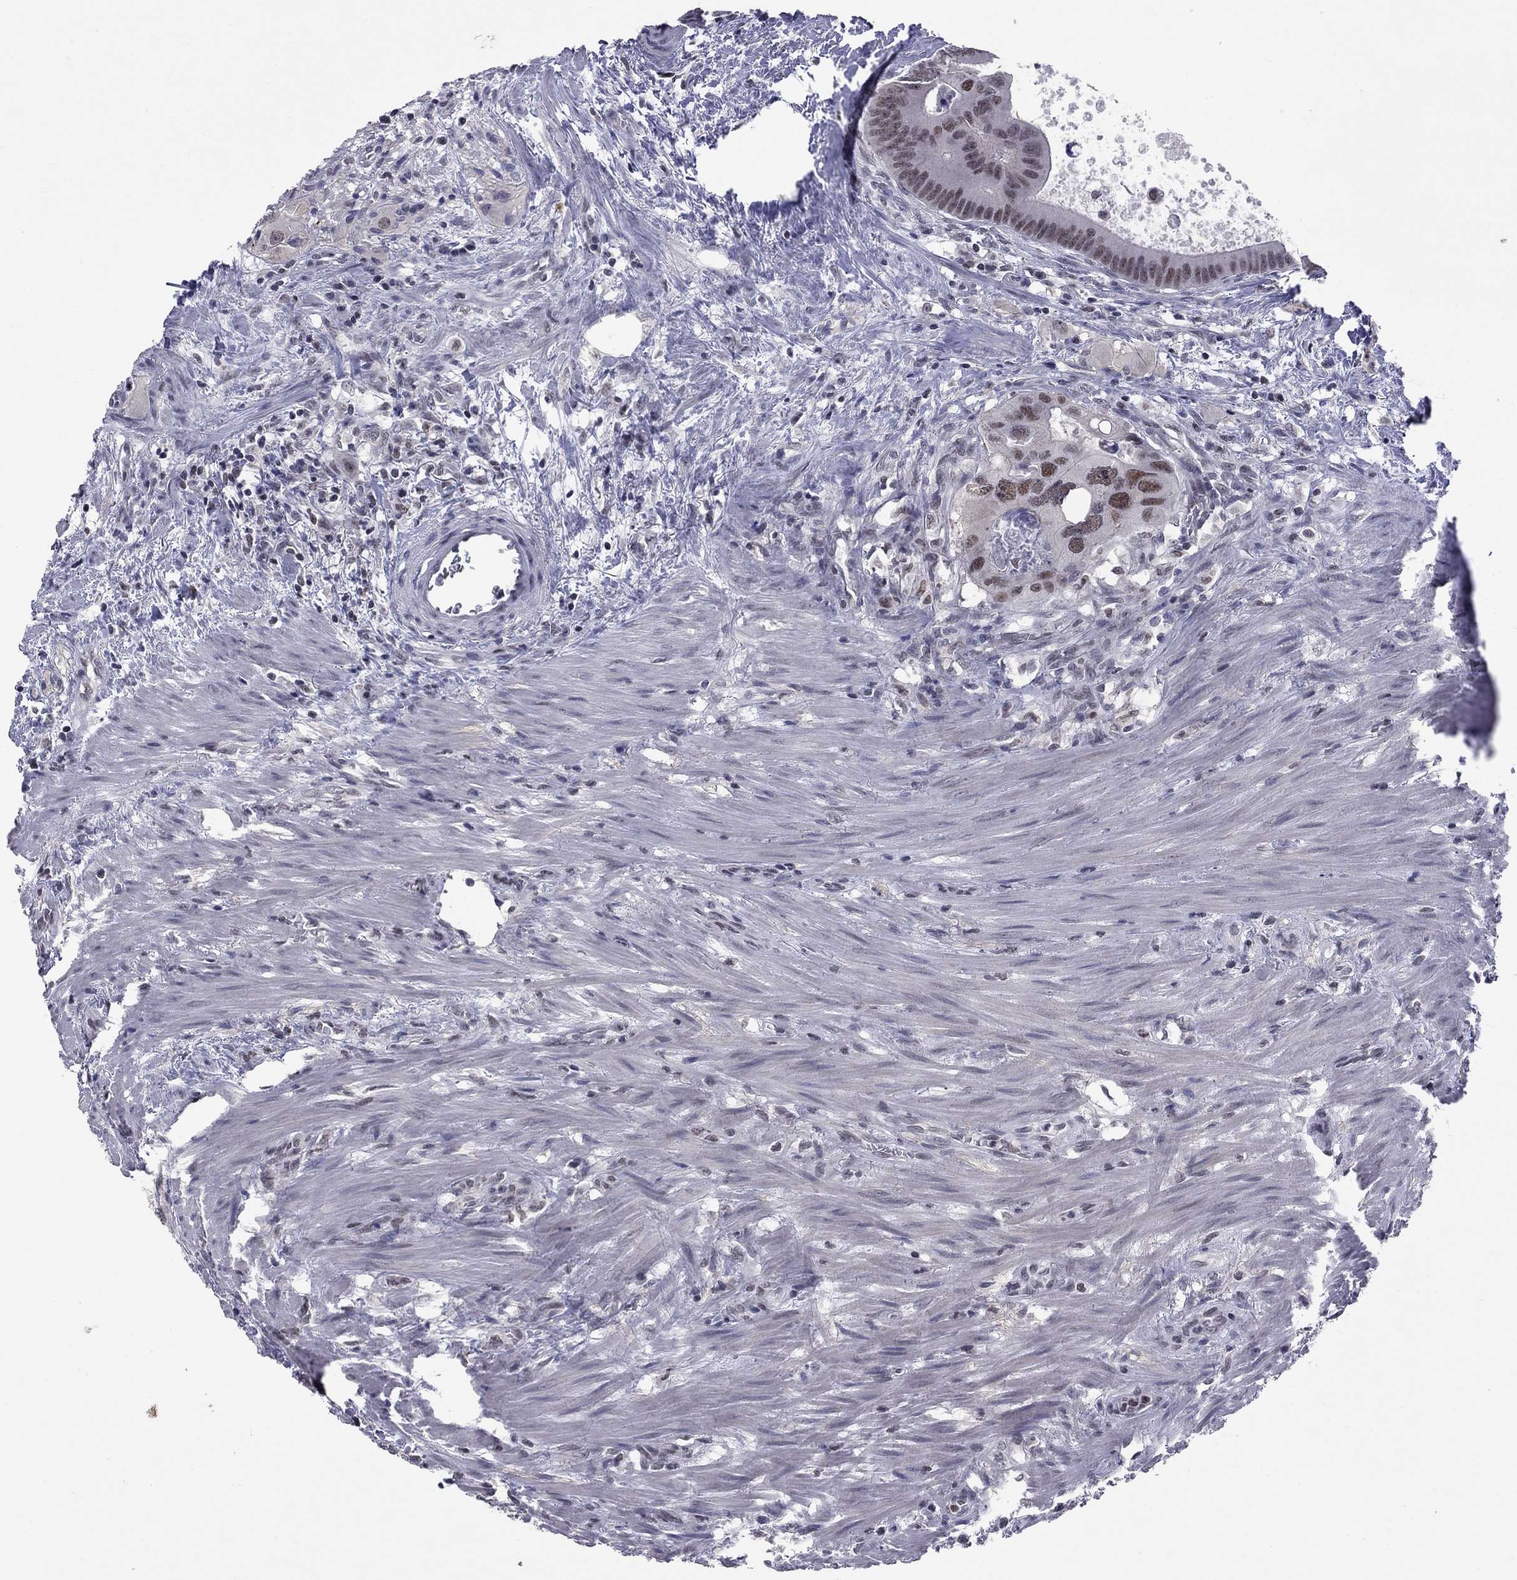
{"staining": {"intensity": "moderate", "quantity": "25%-75%", "location": "nuclear"}, "tissue": "colorectal cancer", "cell_type": "Tumor cells", "image_type": "cancer", "snomed": [{"axis": "morphology", "description": "Adenocarcinoma, NOS"}, {"axis": "topography", "description": "Rectum"}], "caption": "A micrograph of colorectal cancer (adenocarcinoma) stained for a protein reveals moderate nuclear brown staining in tumor cells. (Stains: DAB (3,3'-diaminobenzidine) in brown, nuclei in blue, Microscopy: brightfield microscopy at high magnification).", "gene": "TAF9", "patient": {"sex": "male", "age": 64}}